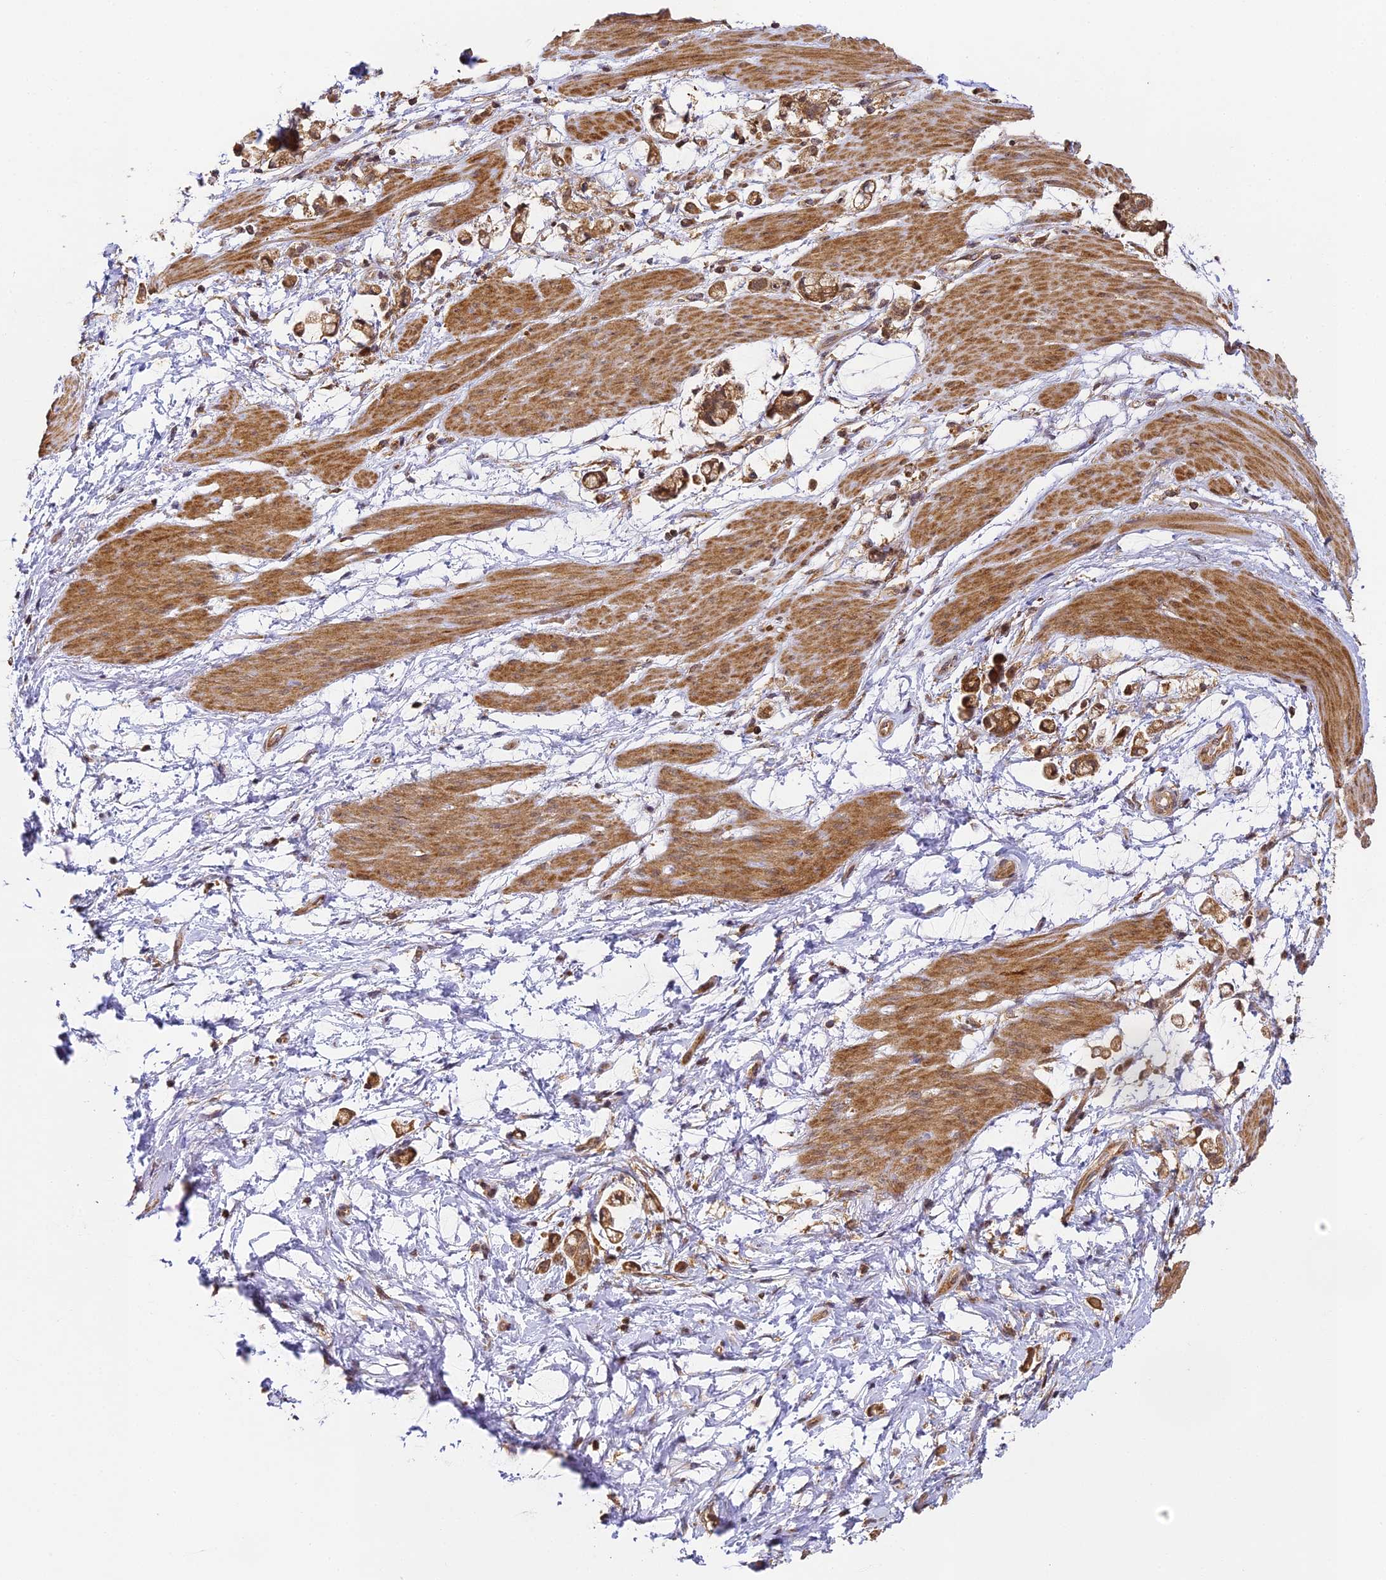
{"staining": {"intensity": "strong", "quantity": ">75%", "location": "cytoplasmic/membranous,nuclear"}, "tissue": "stomach cancer", "cell_type": "Tumor cells", "image_type": "cancer", "snomed": [{"axis": "morphology", "description": "Adenocarcinoma, NOS"}, {"axis": "topography", "description": "Stomach"}], "caption": "Immunohistochemistry (DAB) staining of human stomach cancer (adenocarcinoma) shows strong cytoplasmic/membranous and nuclear protein staining in about >75% of tumor cells.", "gene": "ZNF443", "patient": {"sex": "female", "age": 60}}